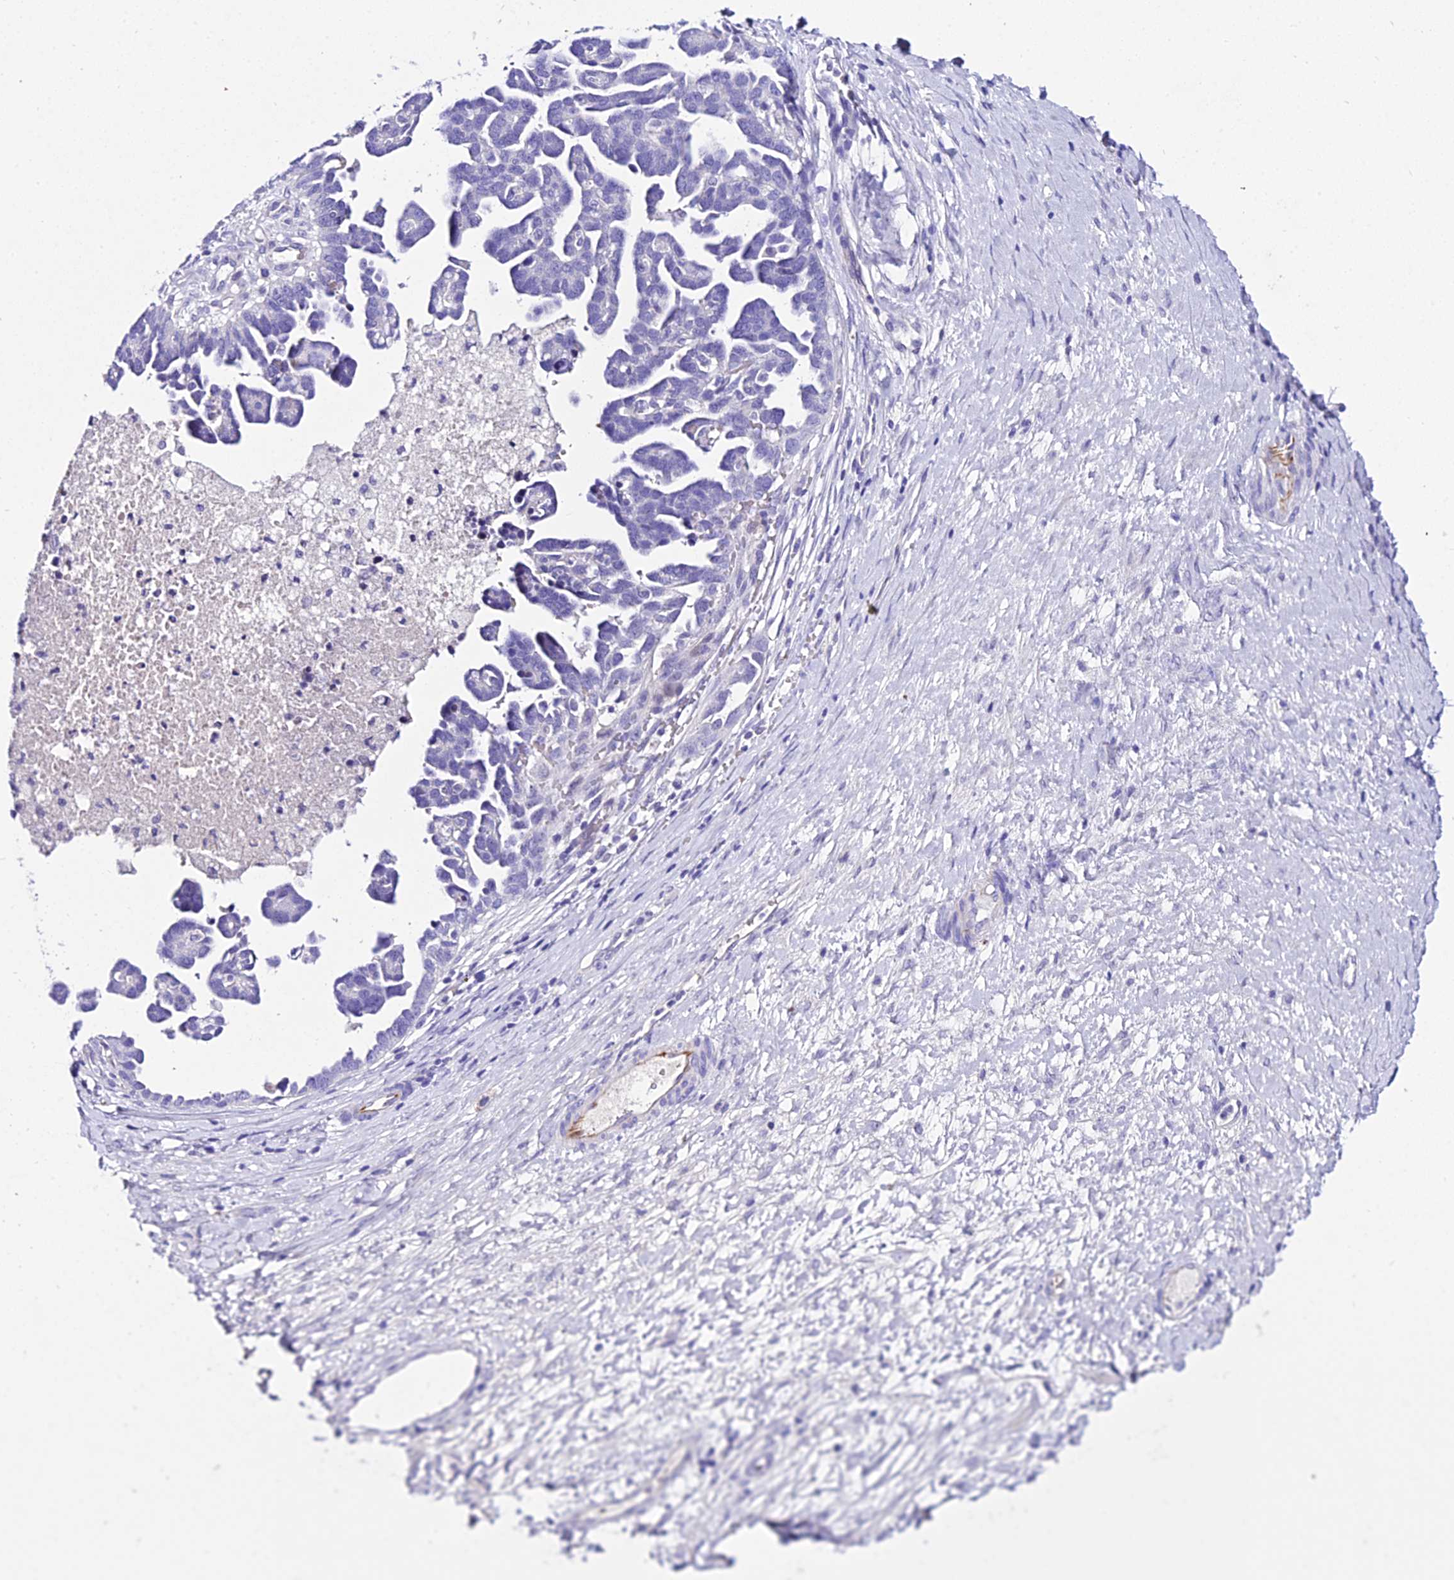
{"staining": {"intensity": "negative", "quantity": "none", "location": "none"}, "tissue": "ovarian cancer", "cell_type": "Tumor cells", "image_type": "cancer", "snomed": [{"axis": "morphology", "description": "Cystadenocarcinoma, serous, NOS"}, {"axis": "topography", "description": "Ovary"}], "caption": "A high-resolution histopathology image shows IHC staining of ovarian serous cystadenocarcinoma, which demonstrates no significant positivity in tumor cells.", "gene": "DEFB106A", "patient": {"sex": "female", "age": 54}}